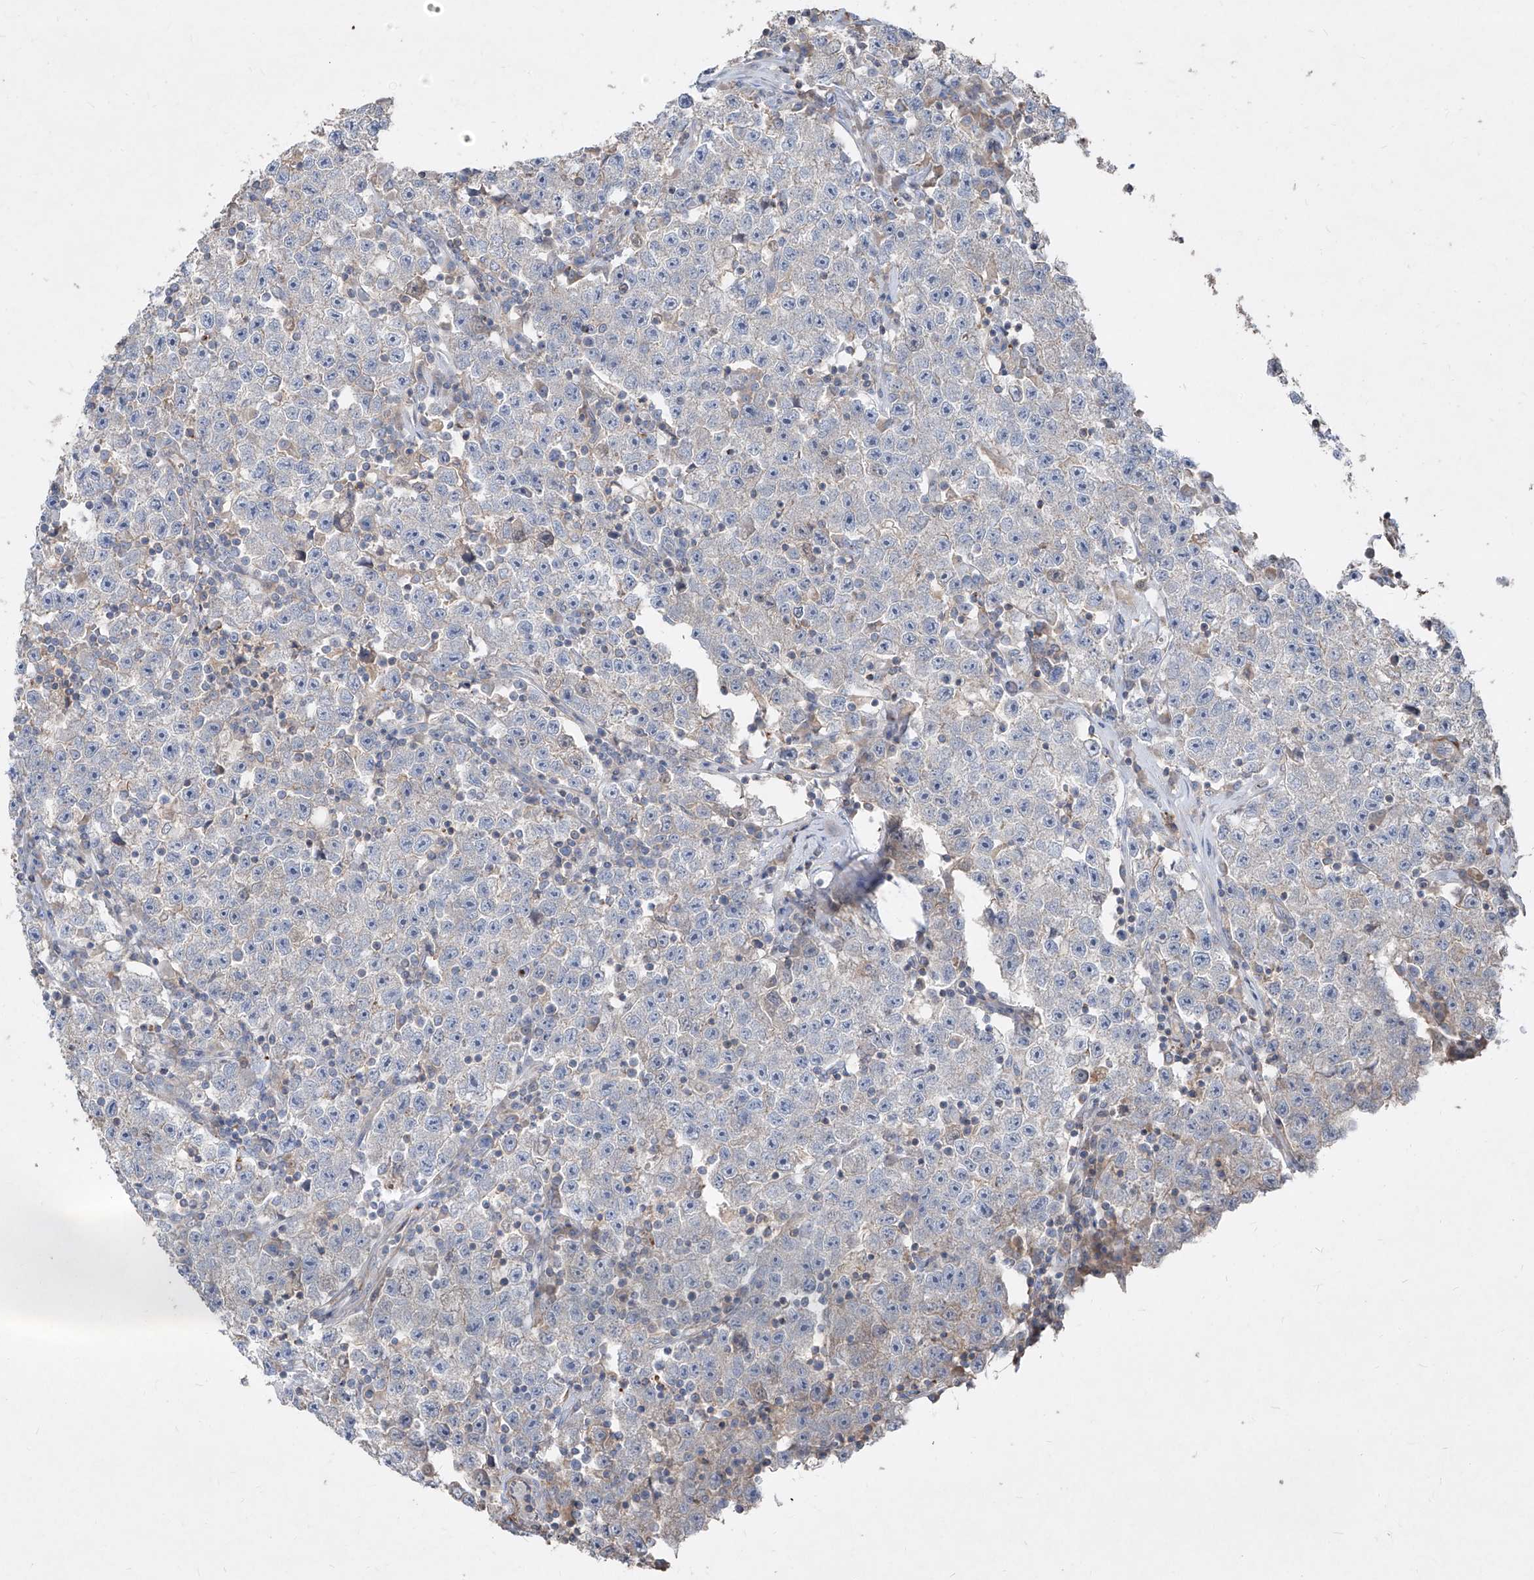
{"staining": {"intensity": "negative", "quantity": "none", "location": "none"}, "tissue": "testis cancer", "cell_type": "Tumor cells", "image_type": "cancer", "snomed": [{"axis": "morphology", "description": "Seminoma, NOS"}, {"axis": "topography", "description": "Testis"}], "caption": "There is no significant positivity in tumor cells of seminoma (testis).", "gene": "UFD1", "patient": {"sex": "male", "age": 22}}